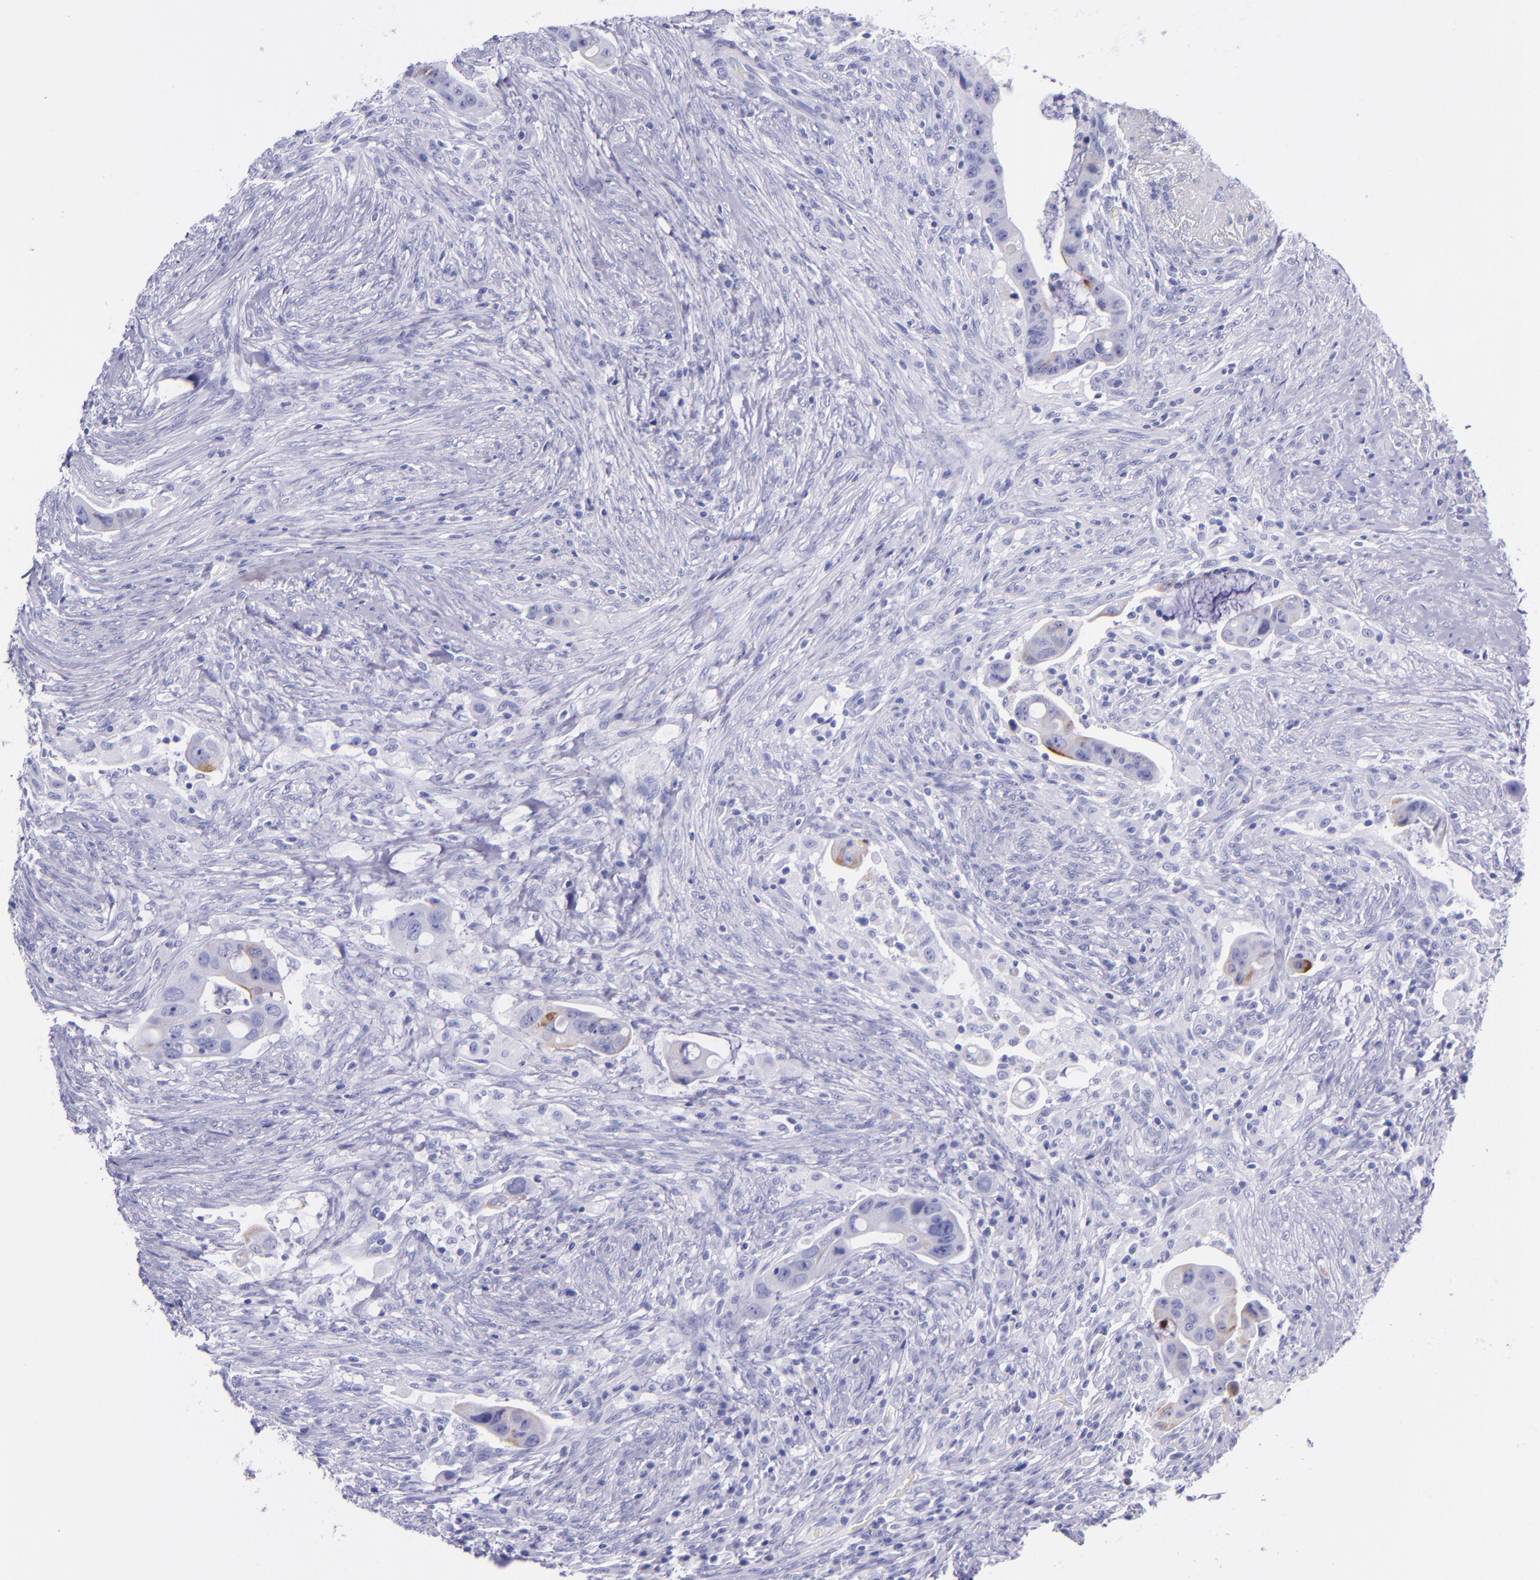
{"staining": {"intensity": "weak", "quantity": "<25%", "location": "cytoplasmic/membranous"}, "tissue": "colorectal cancer", "cell_type": "Tumor cells", "image_type": "cancer", "snomed": [{"axis": "morphology", "description": "Adenocarcinoma, NOS"}, {"axis": "topography", "description": "Rectum"}], "caption": "A photomicrograph of human colorectal cancer is negative for staining in tumor cells.", "gene": "SLPI", "patient": {"sex": "female", "age": 71}}